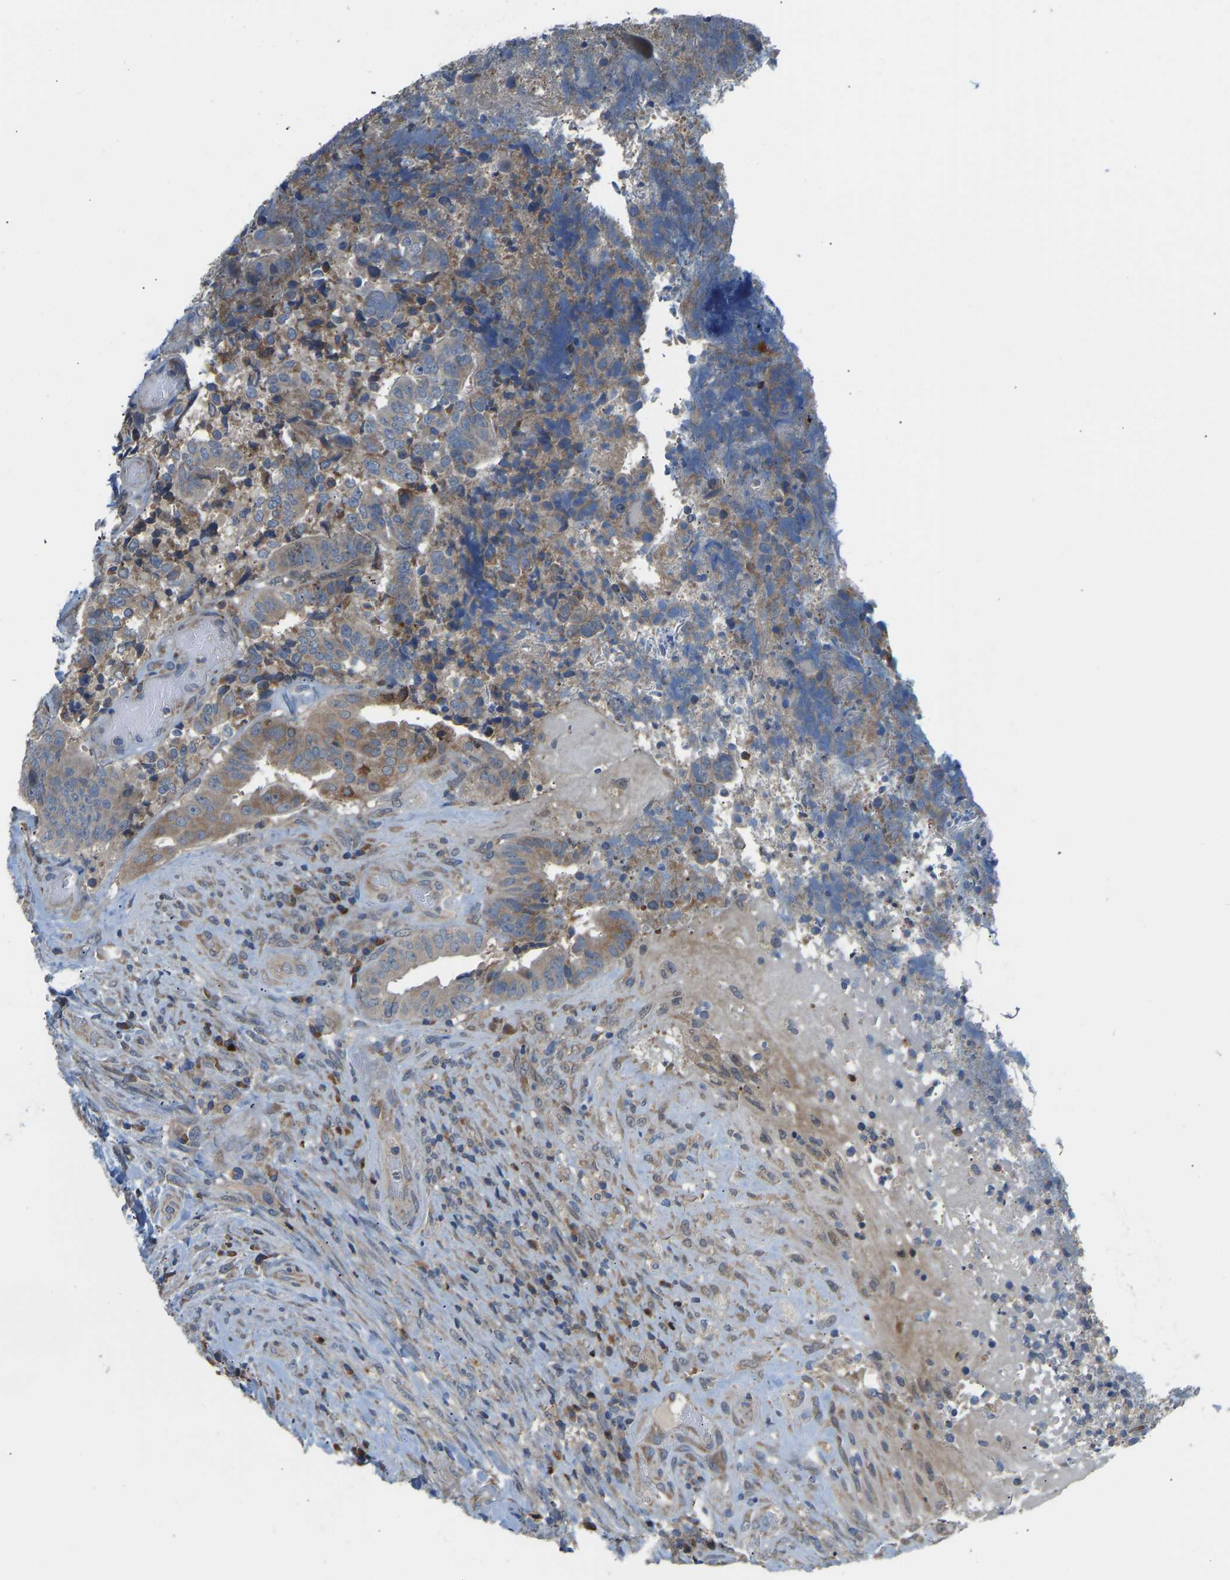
{"staining": {"intensity": "moderate", "quantity": ">75%", "location": "cytoplasmic/membranous"}, "tissue": "colorectal cancer", "cell_type": "Tumor cells", "image_type": "cancer", "snomed": [{"axis": "morphology", "description": "Adenocarcinoma, NOS"}, {"axis": "topography", "description": "Rectum"}], "caption": "Protein staining shows moderate cytoplasmic/membranous staining in approximately >75% of tumor cells in adenocarcinoma (colorectal).", "gene": "RBP1", "patient": {"sex": "male", "age": 72}}